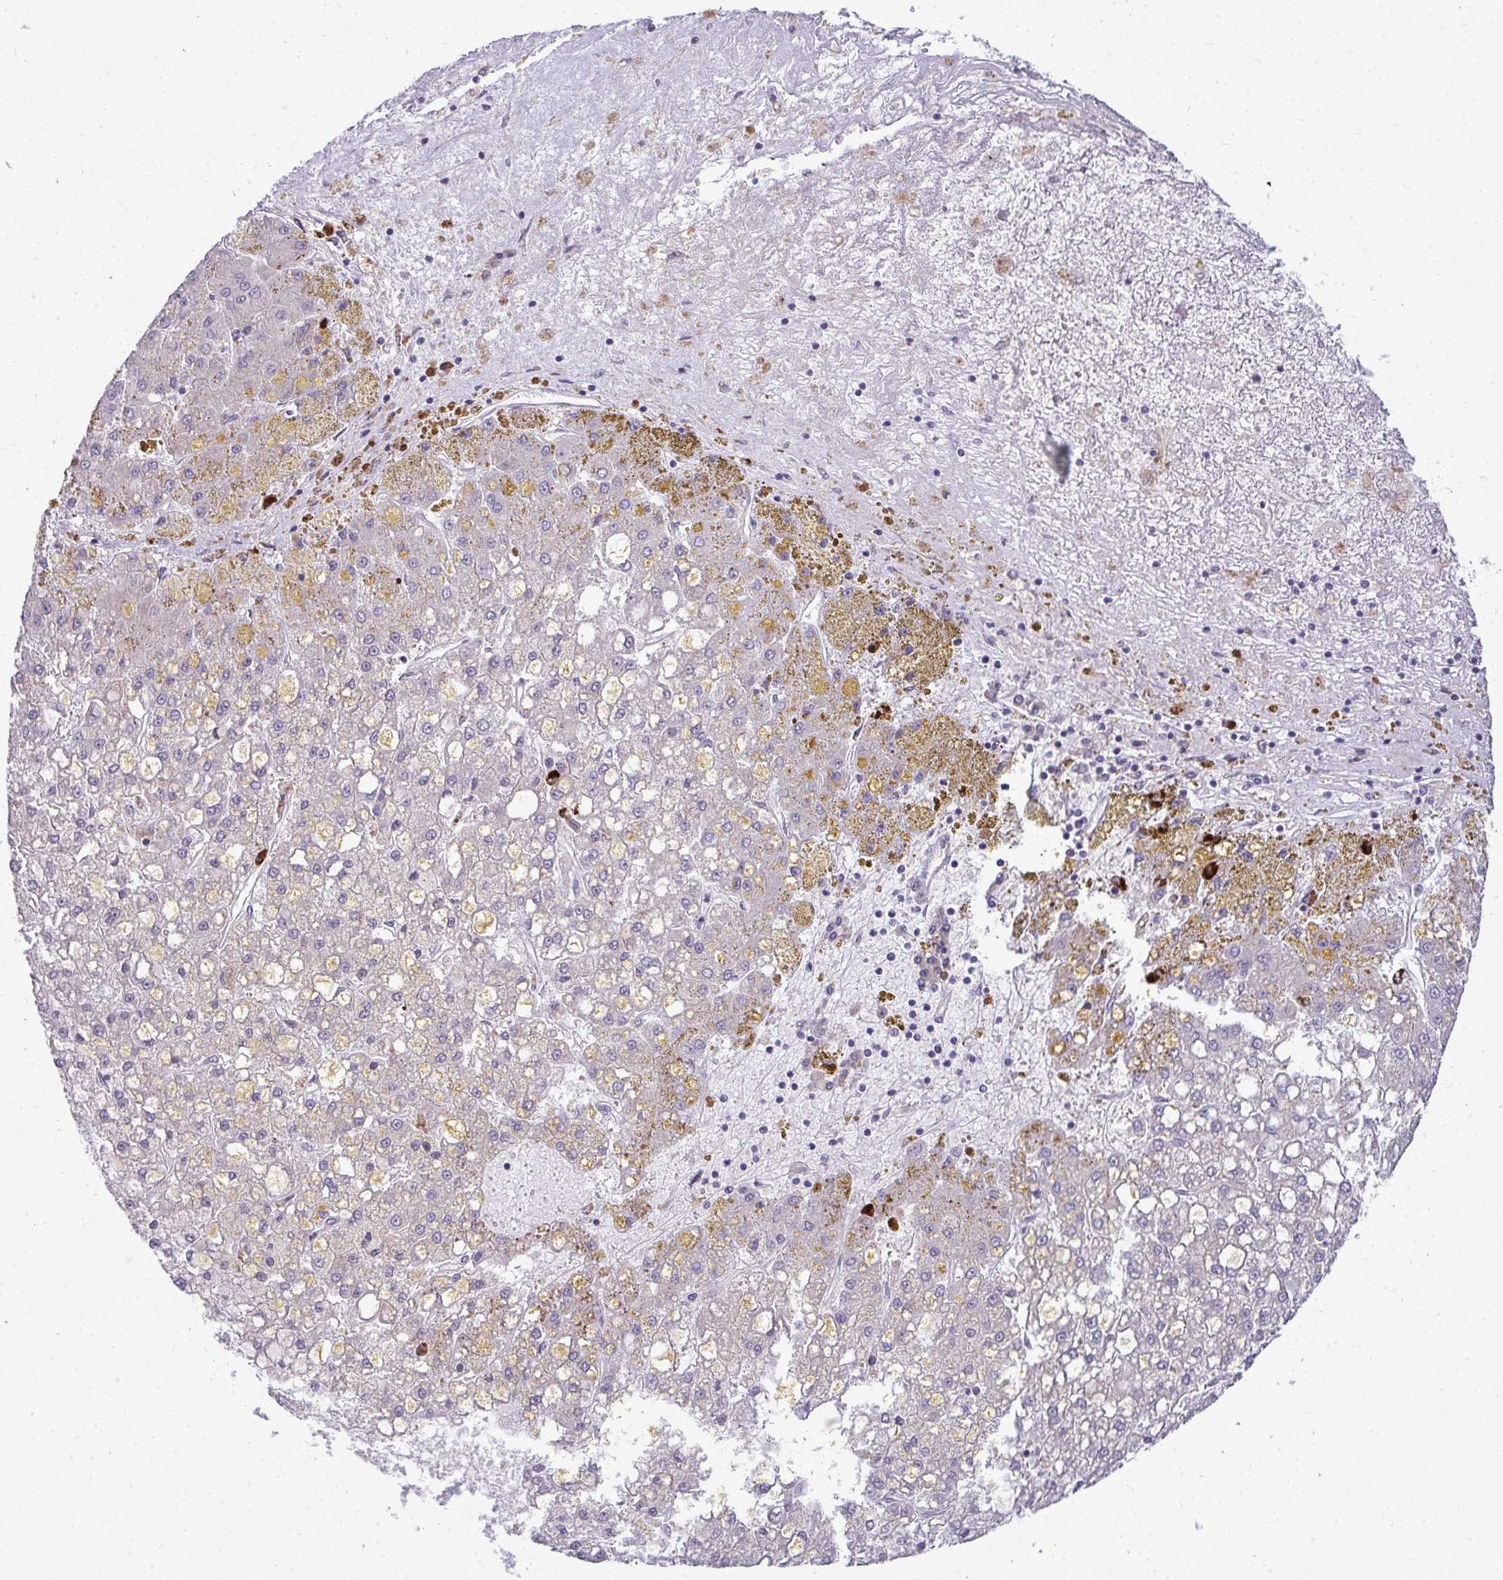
{"staining": {"intensity": "negative", "quantity": "none", "location": "none"}, "tissue": "liver cancer", "cell_type": "Tumor cells", "image_type": "cancer", "snomed": [{"axis": "morphology", "description": "Carcinoma, Hepatocellular, NOS"}, {"axis": "topography", "description": "Liver"}], "caption": "This histopathology image is of hepatocellular carcinoma (liver) stained with immunohistochemistry to label a protein in brown with the nuclei are counter-stained blue. There is no staining in tumor cells. (Brightfield microscopy of DAB (3,3'-diaminobenzidine) IHC at high magnification).", "gene": "SH2D1B", "patient": {"sex": "male", "age": 67}}